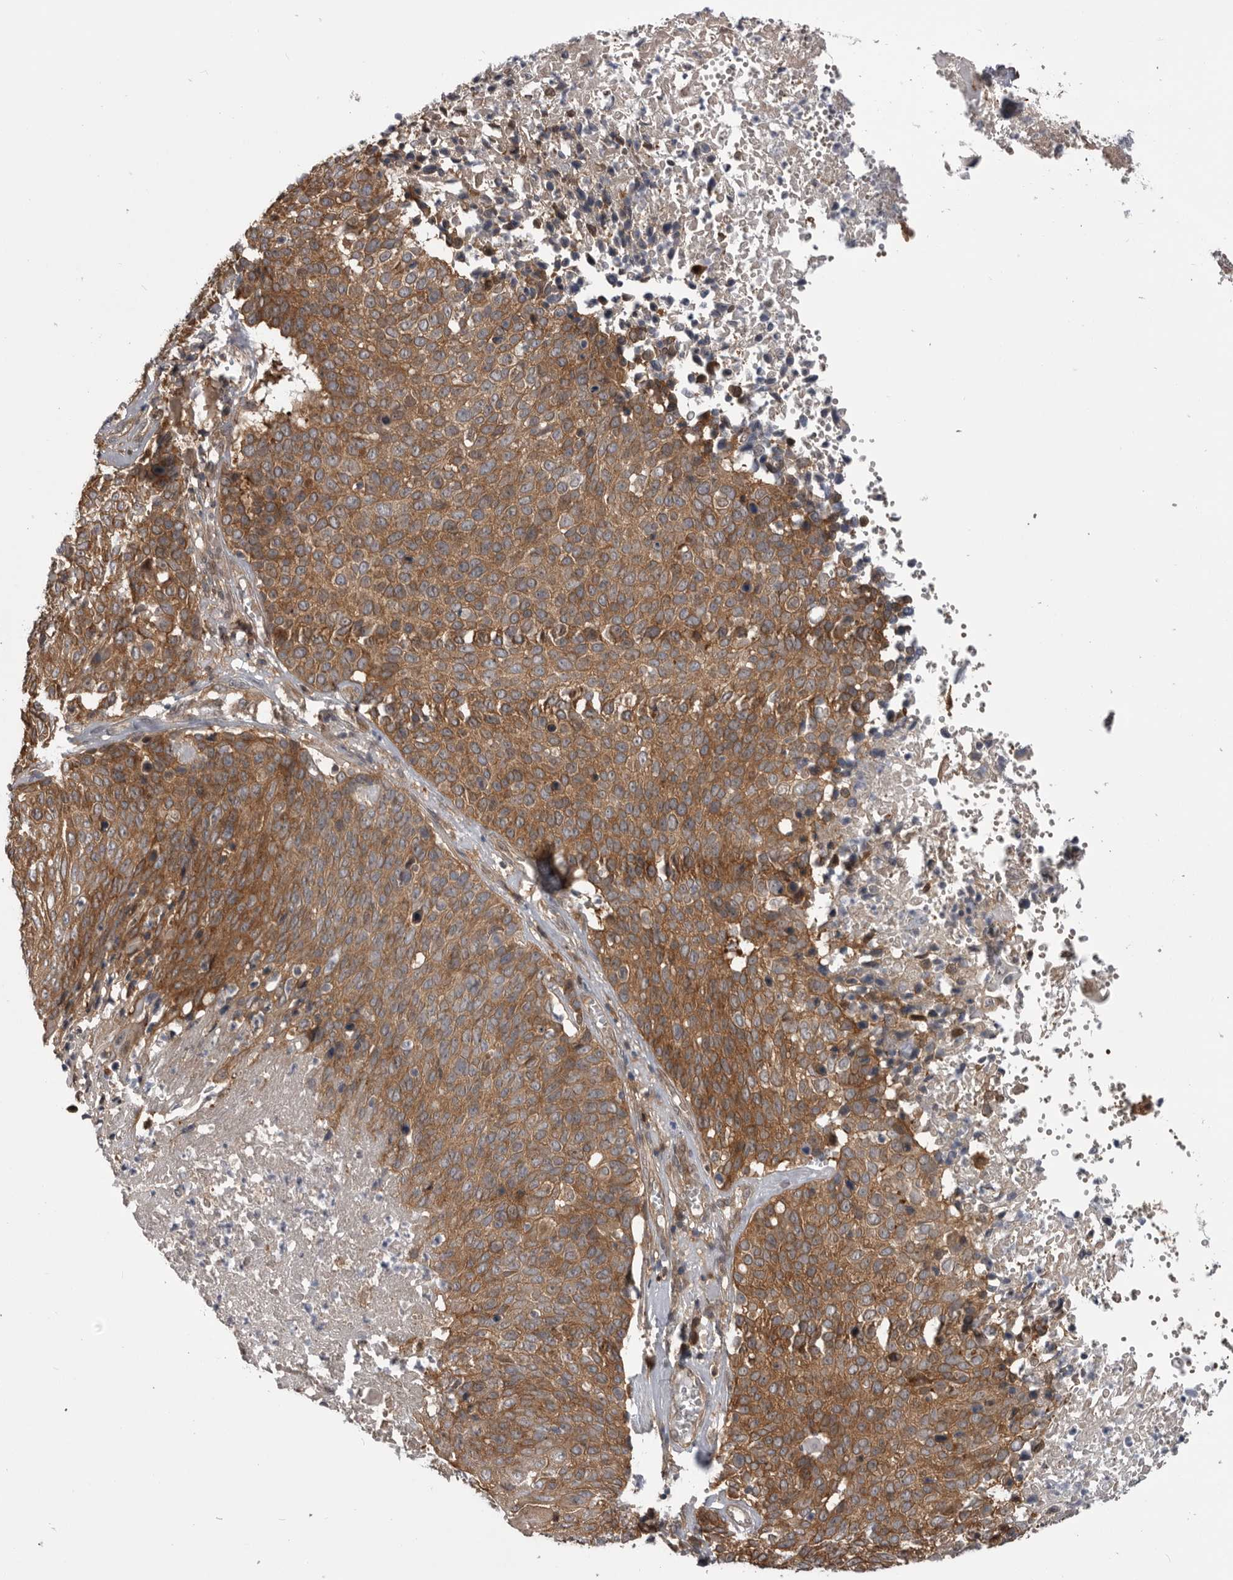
{"staining": {"intensity": "moderate", "quantity": ">75%", "location": "cytoplasmic/membranous"}, "tissue": "cervical cancer", "cell_type": "Tumor cells", "image_type": "cancer", "snomed": [{"axis": "morphology", "description": "Squamous cell carcinoma, NOS"}, {"axis": "topography", "description": "Cervix"}], "caption": "Tumor cells show medium levels of moderate cytoplasmic/membranous positivity in approximately >75% of cells in human cervical squamous cell carcinoma.", "gene": "RAB3GAP2", "patient": {"sex": "female", "age": 74}}